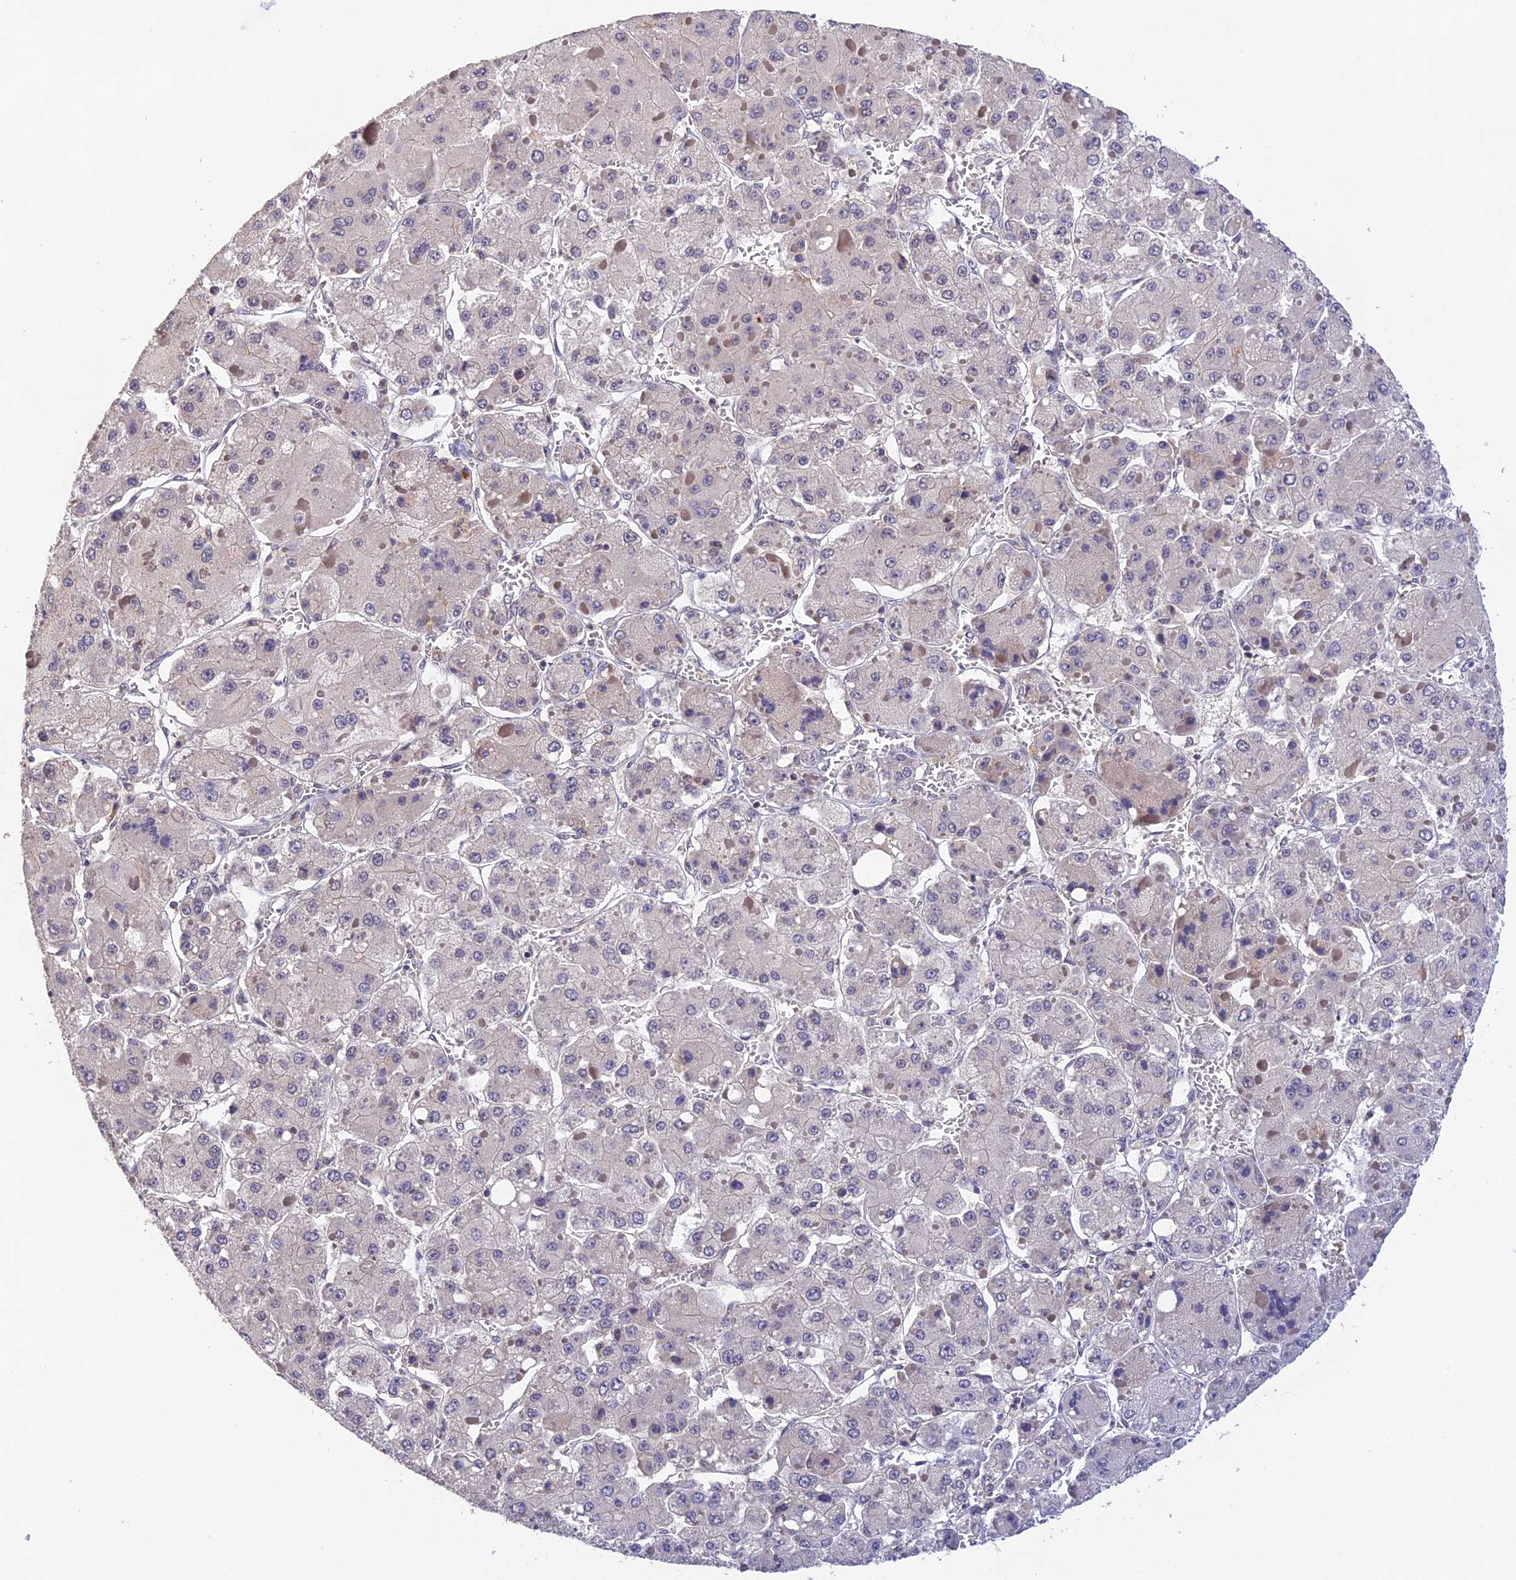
{"staining": {"intensity": "negative", "quantity": "none", "location": "none"}, "tissue": "liver cancer", "cell_type": "Tumor cells", "image_type": "cancer", "snomed": [{"axis": "morphology", "description": "Carcinoma, Hepatocellular, NOS"}, {"axis": "topography", "description": "Liver"}], "caption": "Liver cancer (hepatocellular carcinoma) was stained to show a protein in brown. There is no significant staining in tumor cells.", "gene": "ZNF436", "patient": {"sex": "female", "age": 73}}